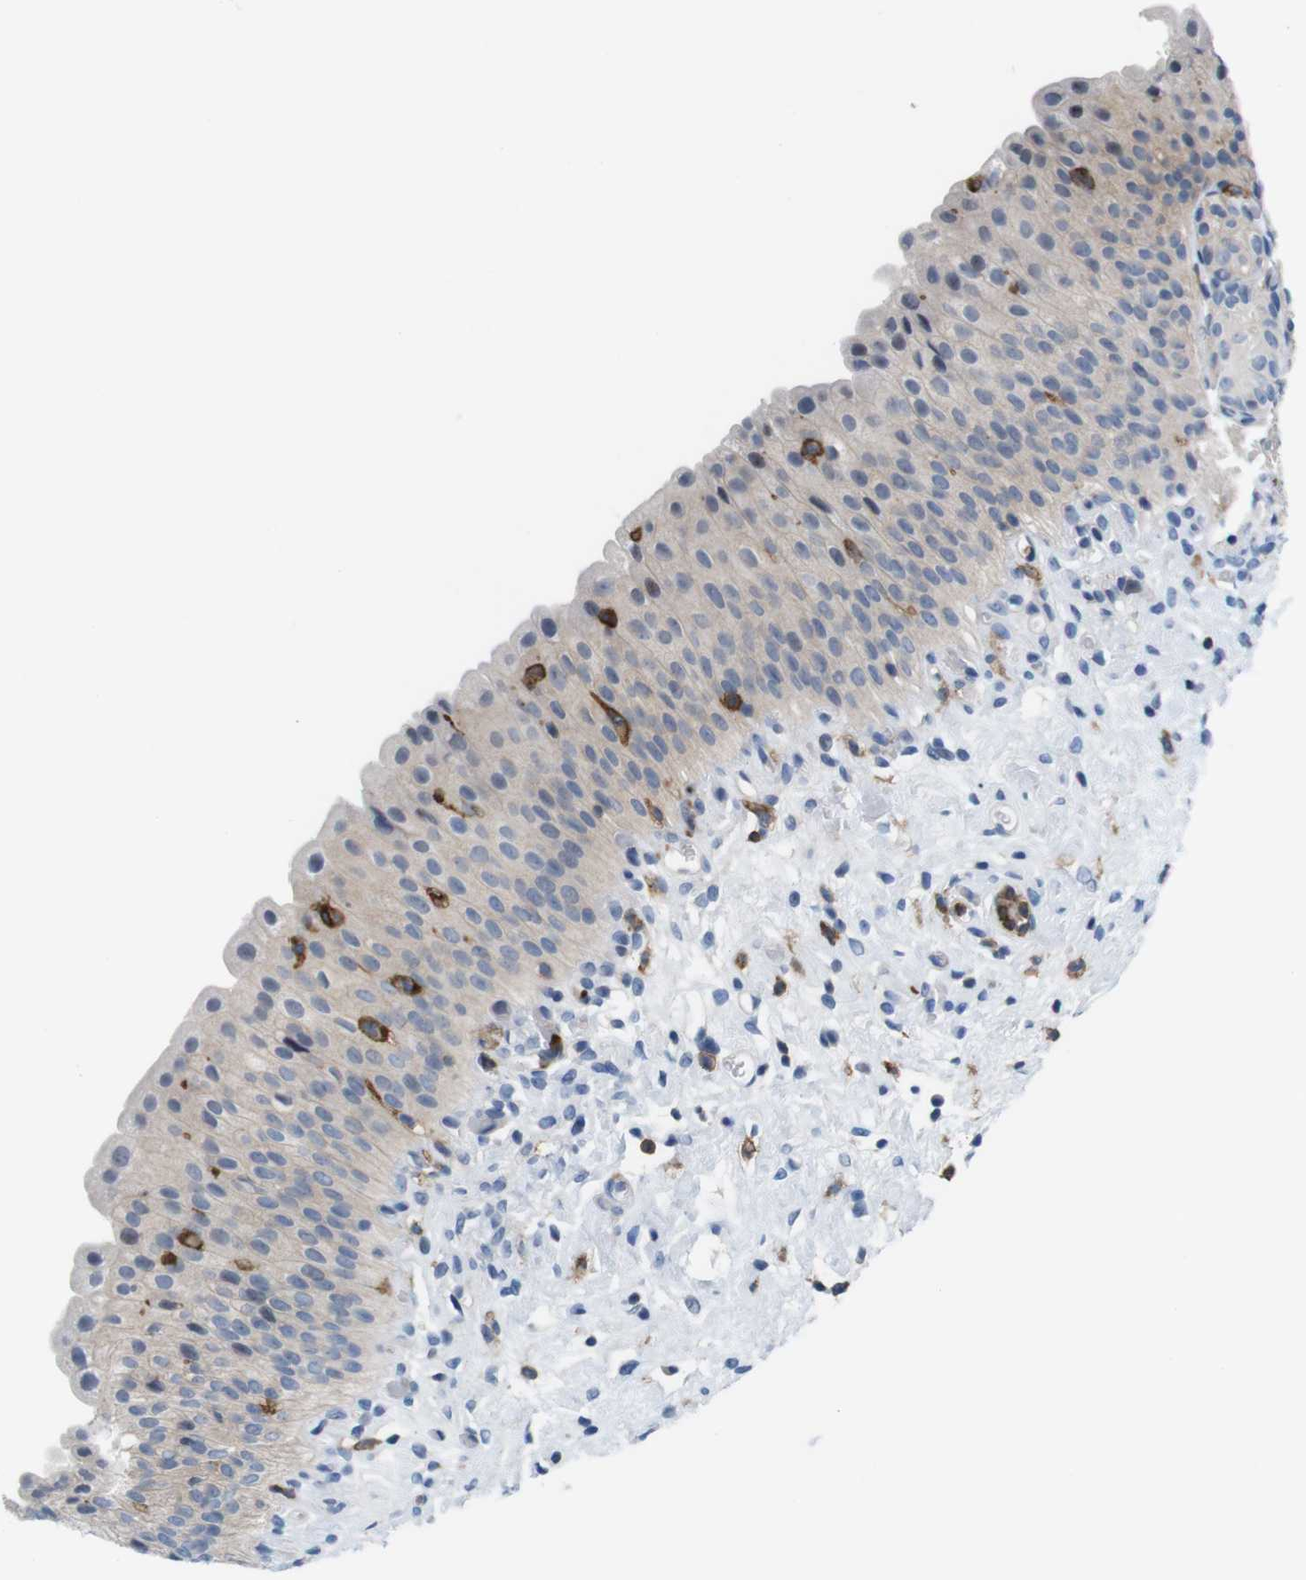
{"staining": {"intensity": "moderate", "quantity": "<25%", "location": "cytoplasmic/membranous"}, "tissue": "urinary bladder", "cell_type": "Urothelial cells", "image_type": "normal", "snomed": [{"axis": "morphology", "description": "Normal tissue, NOS"}, {"axis": "morphology", "description": "Urothelial carcinoma, High grade"}, {"axis": "topography", "description": "Urinary bladder"}], "caption": "Urothelial cells display low levels of moderate cytoplasmic/membranous expression in approximately <25% of cells in normal human urinary bladder.", "gene": "CD300C", "patient": {"sex": "male", "age": 46}}